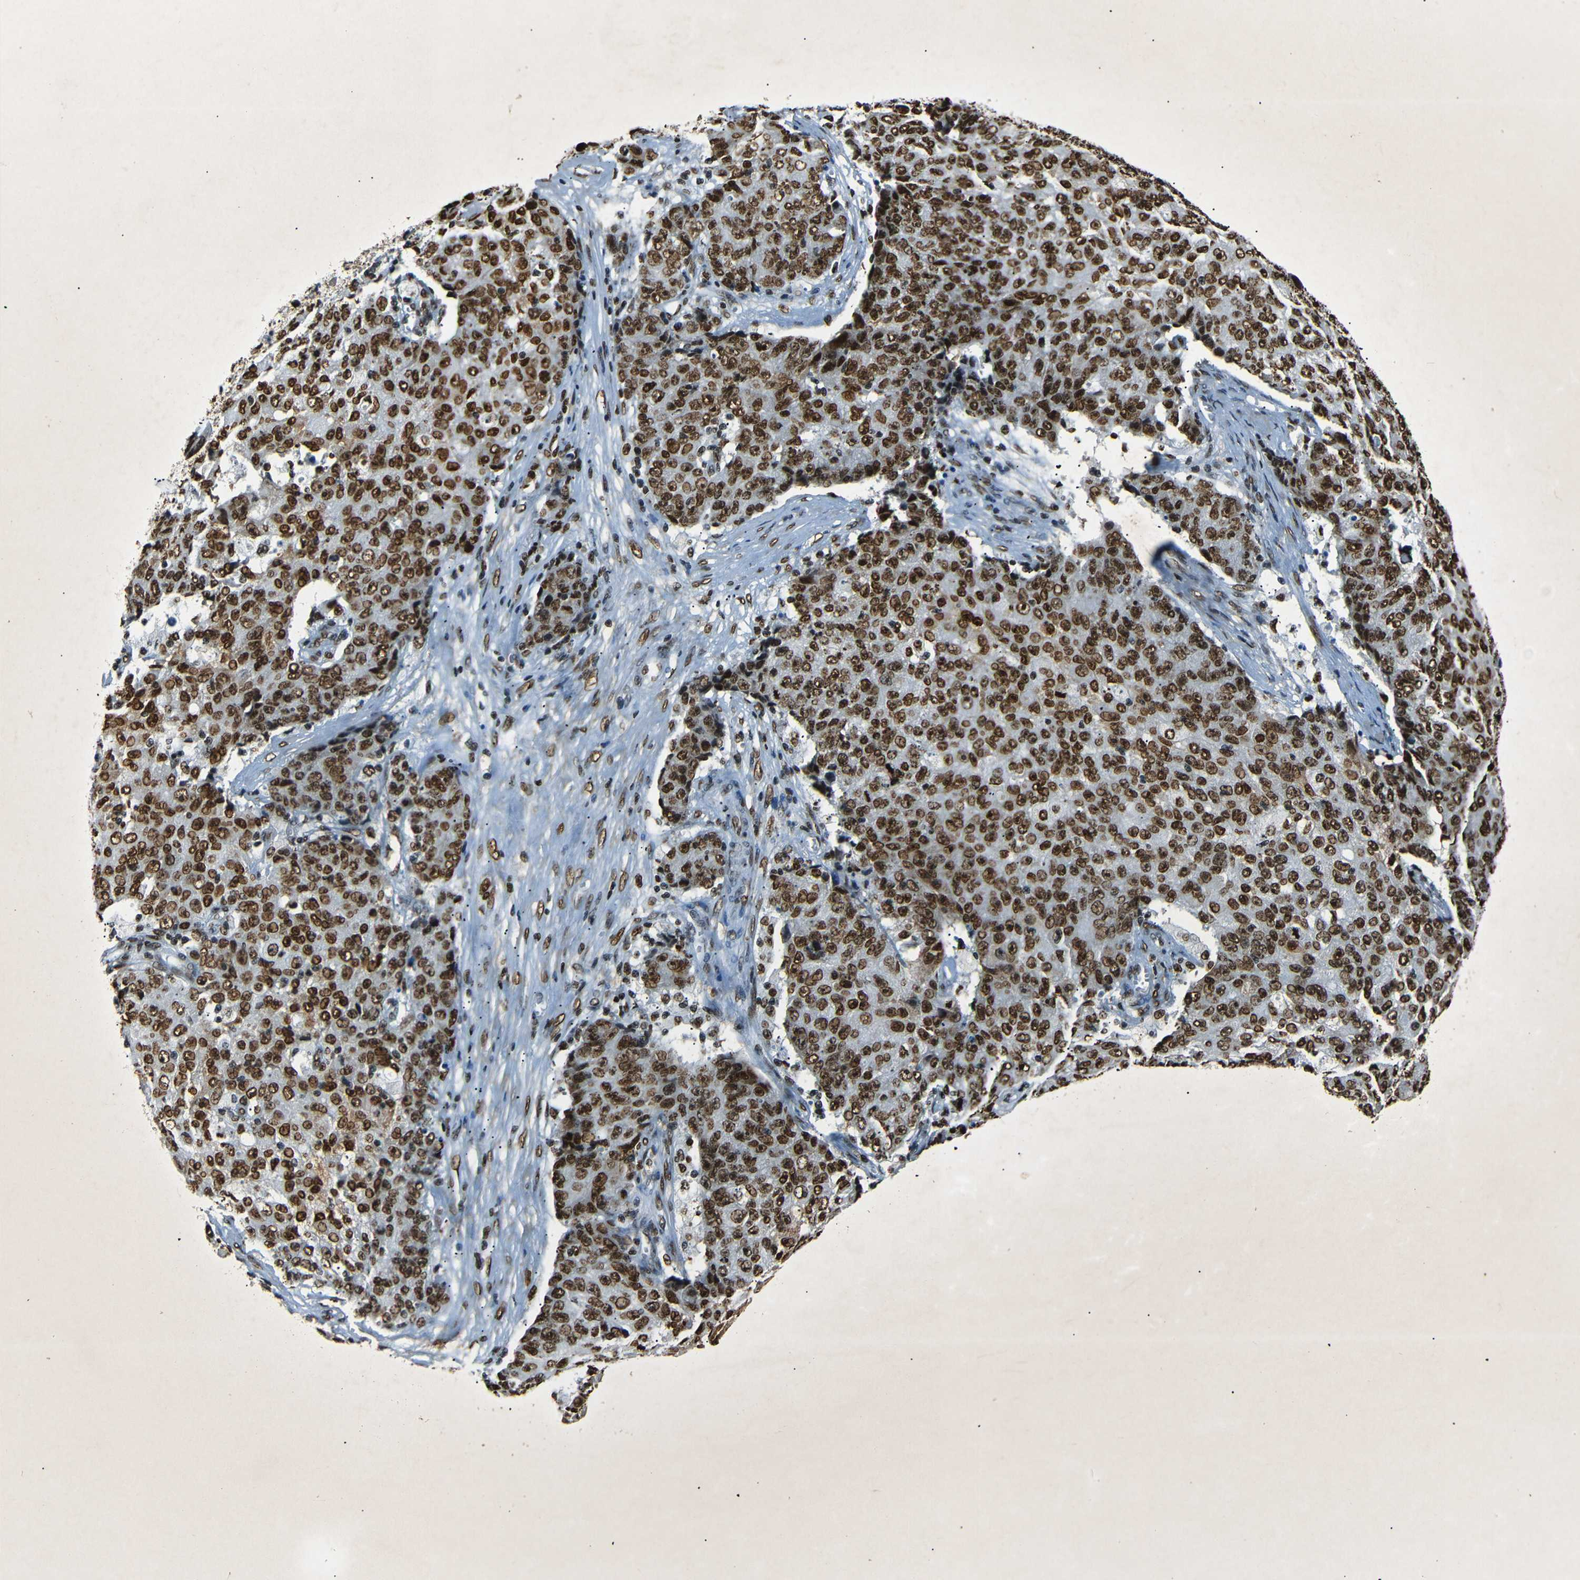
{"staining": {"intensity": "strong", "quantity": ">75%", "location": "nuclear"}, "tissue": "ovarian cancer", "cell_type": "Tumor cells", "image_type": "cancer", "snomed": [{"axis": "morphology", "description": "Carcinoma, endometroid"}, {"axis": "topography", "description": "Ovary"}], "caption": "Approximately >75% of tumor cells in human ovarian cancer (endometroid carcinoma) display strong nuclear protein expression as visualized by brown immunohistochemical staining.", "gene": "HMGN1", "patient": {"sex": "female", "age": 42}}